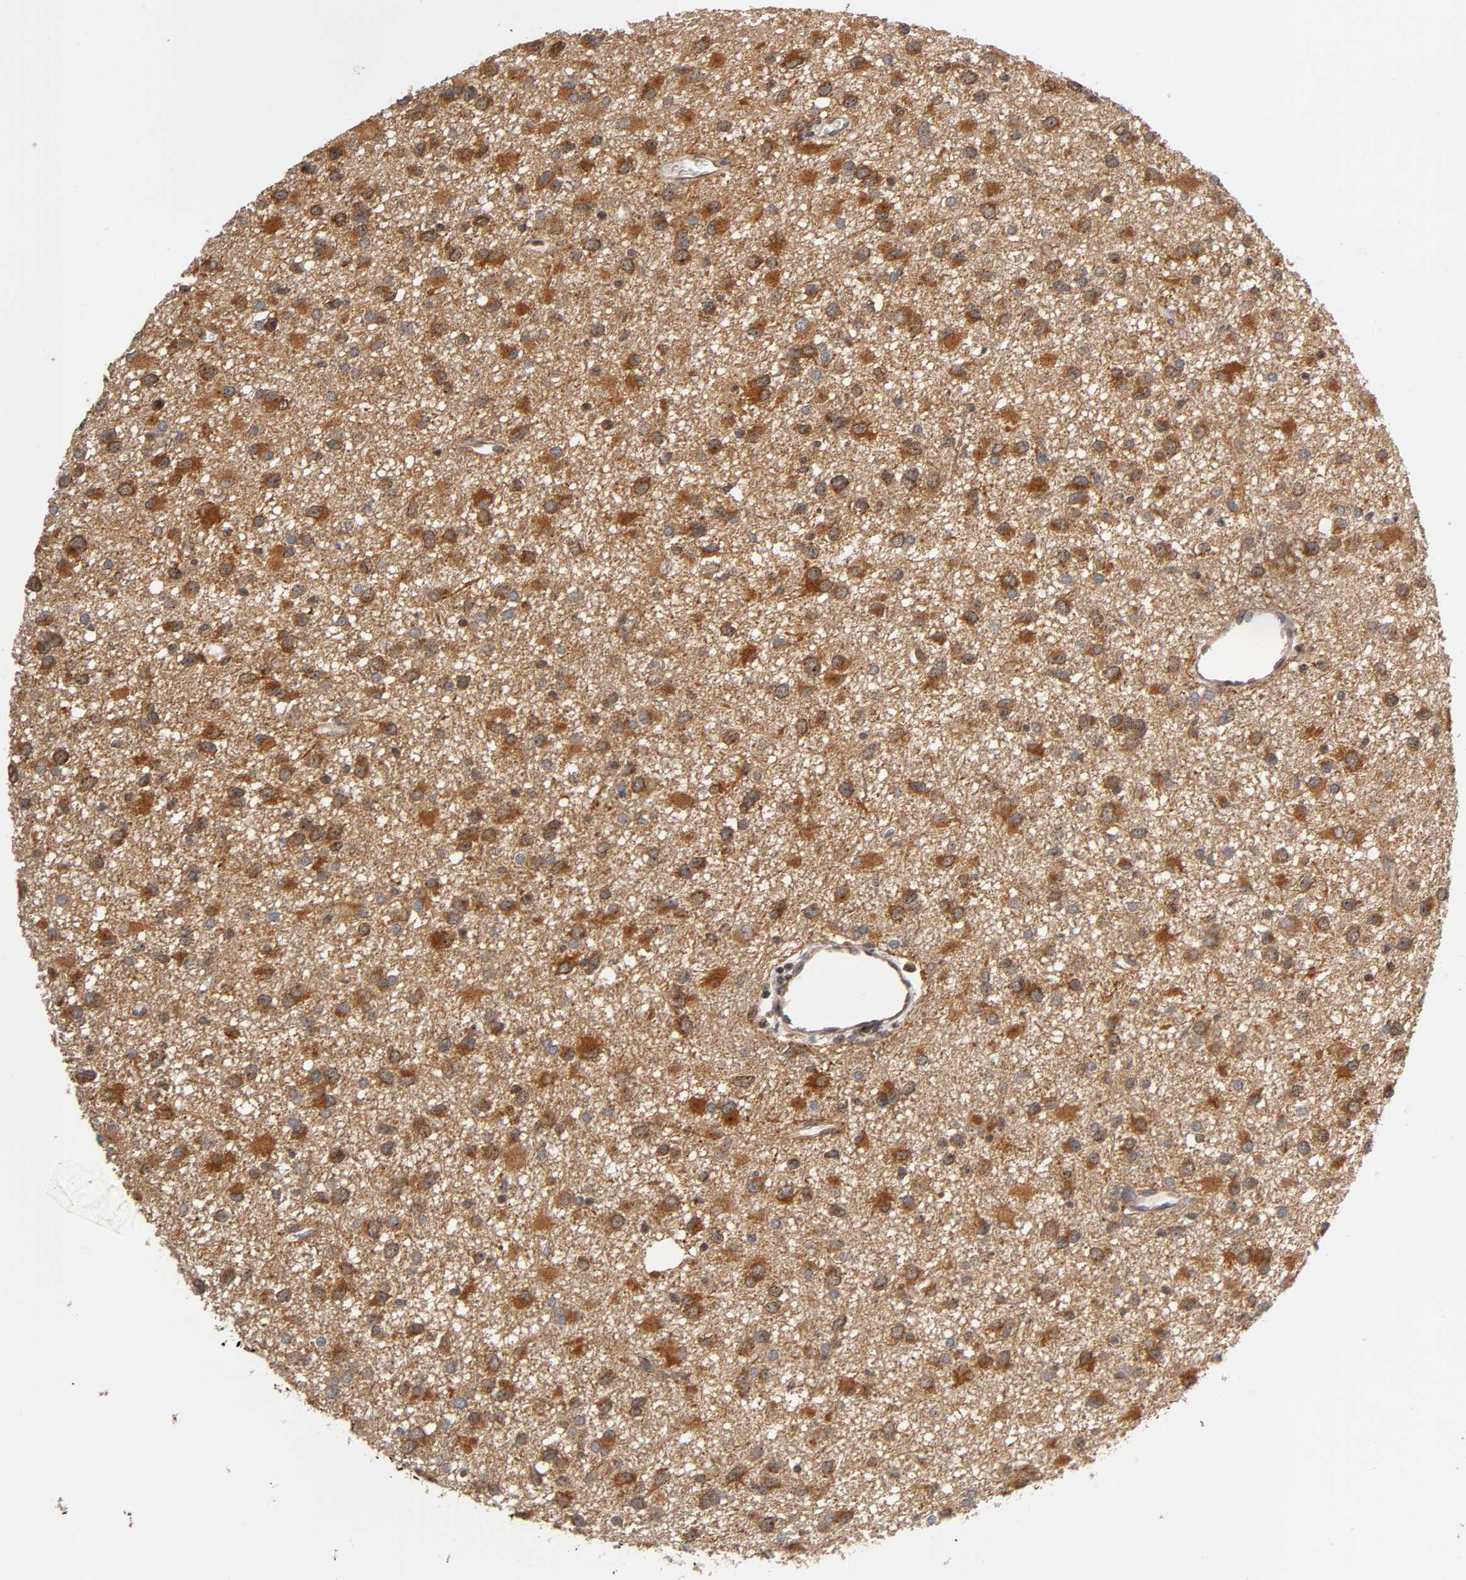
{"staining": {"intensity": "moderate", "quantity": ">75%", "location": "cytoplasmic/membranous"}, "tissue": "glioma", "cell_type": "Tumor cells", "image_type": "cancer", "snomed": [{"axis": "morphology", "description": "Glioma, malignant, Low grade"}, {"axis": "topography", "description": "Brain"}], "caption": "Malignant glioma (low-grade) was stained to show a protein in brown. There is medium levels of moderate cytoplasmic/membranous staining in approximately >75% of tumor cells.", "gene": "PAFAH1B1", "patient": {"sex": "male", "age": 42}}